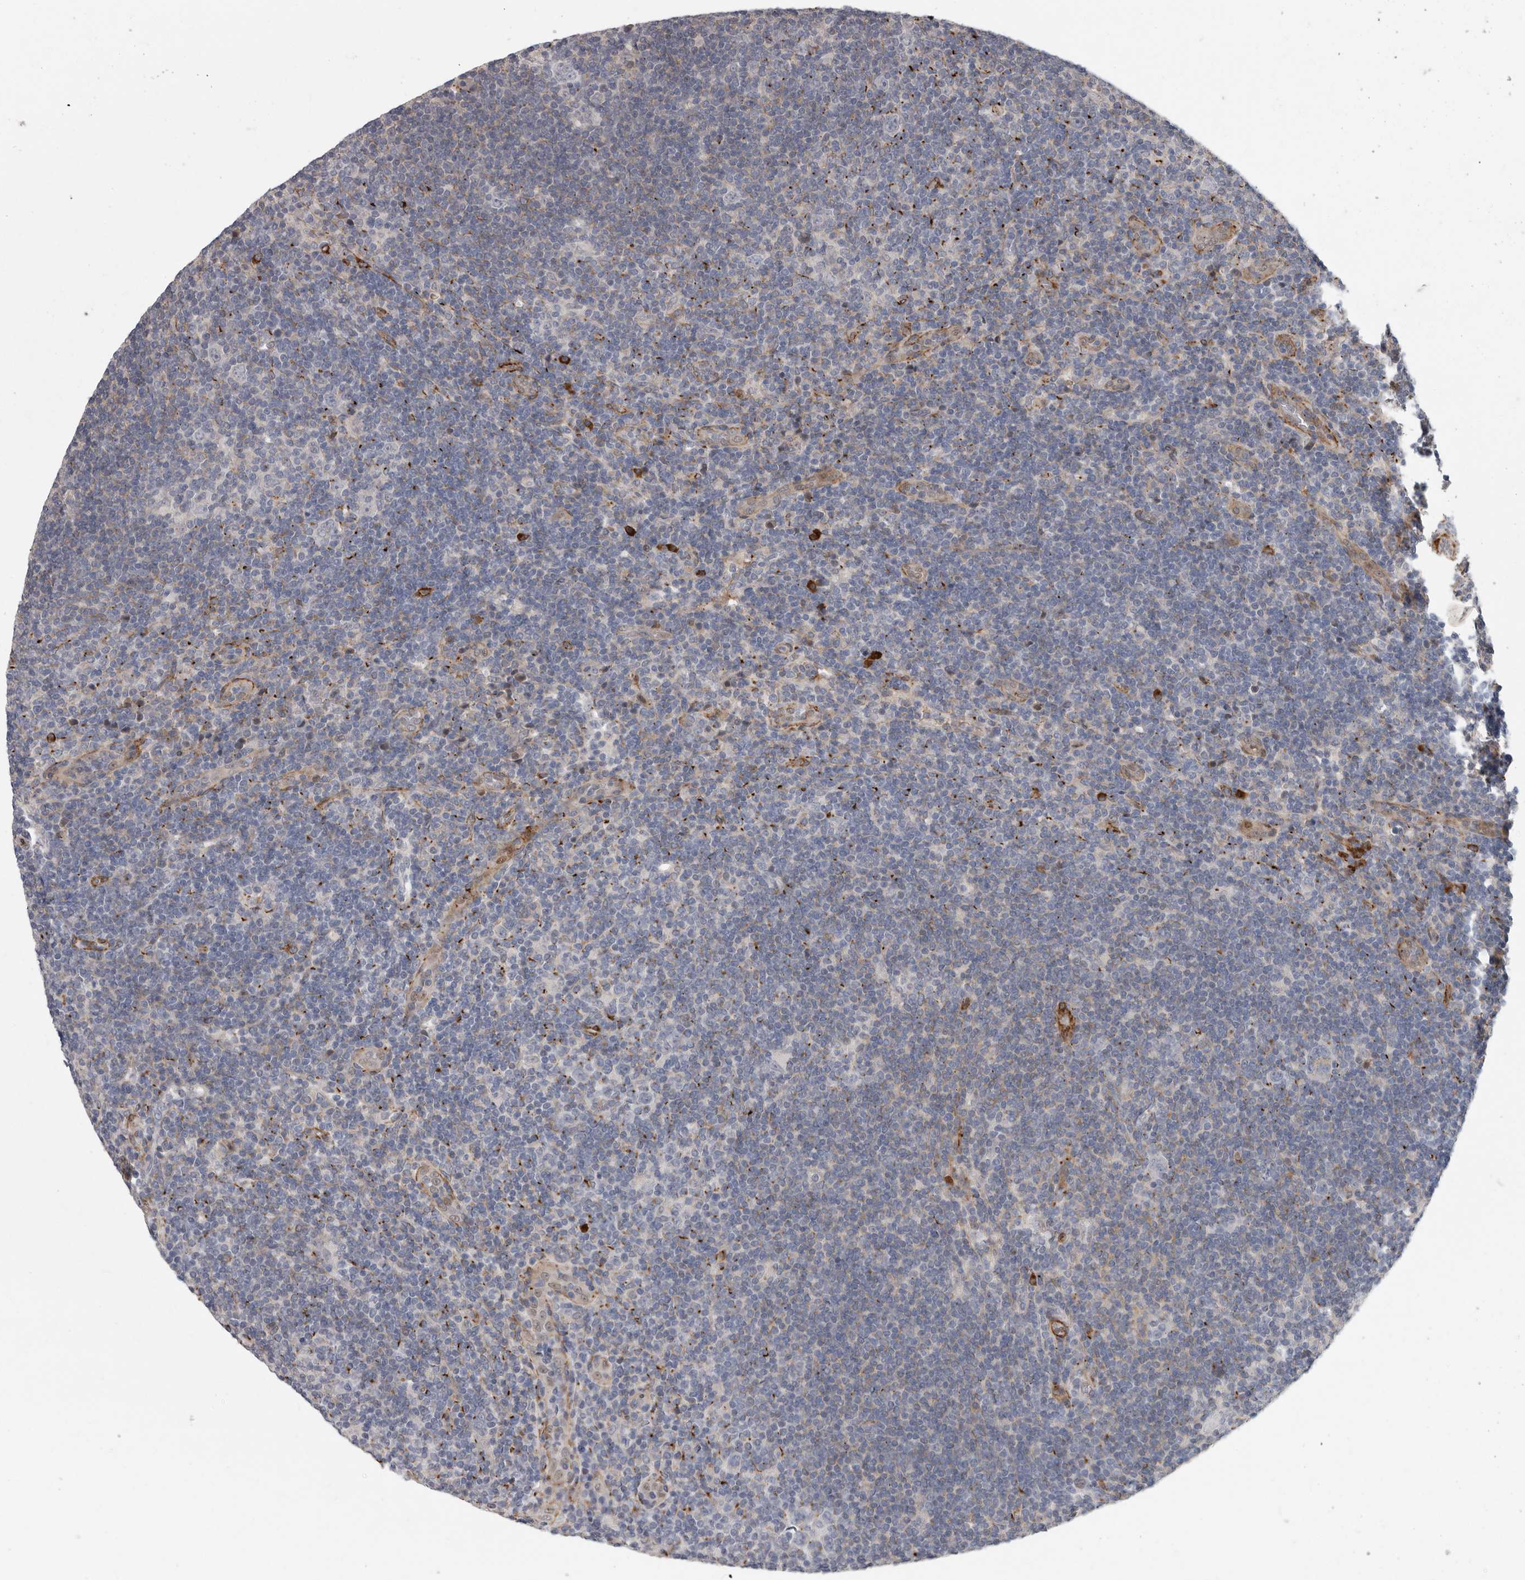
{"staining": {"intensity": "negative", "quantity": "none", "location": "none"}, "tissue": "lymphoma", "cell_type": "Tumor cells", "image_type": "cancer", "snomed": [{"axis": "morphology", "description": "Hodgkin's disease, NOS"}, {"axis": "topography", "description": "Lymph node"}], "caption": "Immunohistochemical staining of Hodgkin's disease exhibits no significant expression in tumor cells.", "gene": "ATXN3L", "patient": {"sex": "female", "age": 57}}